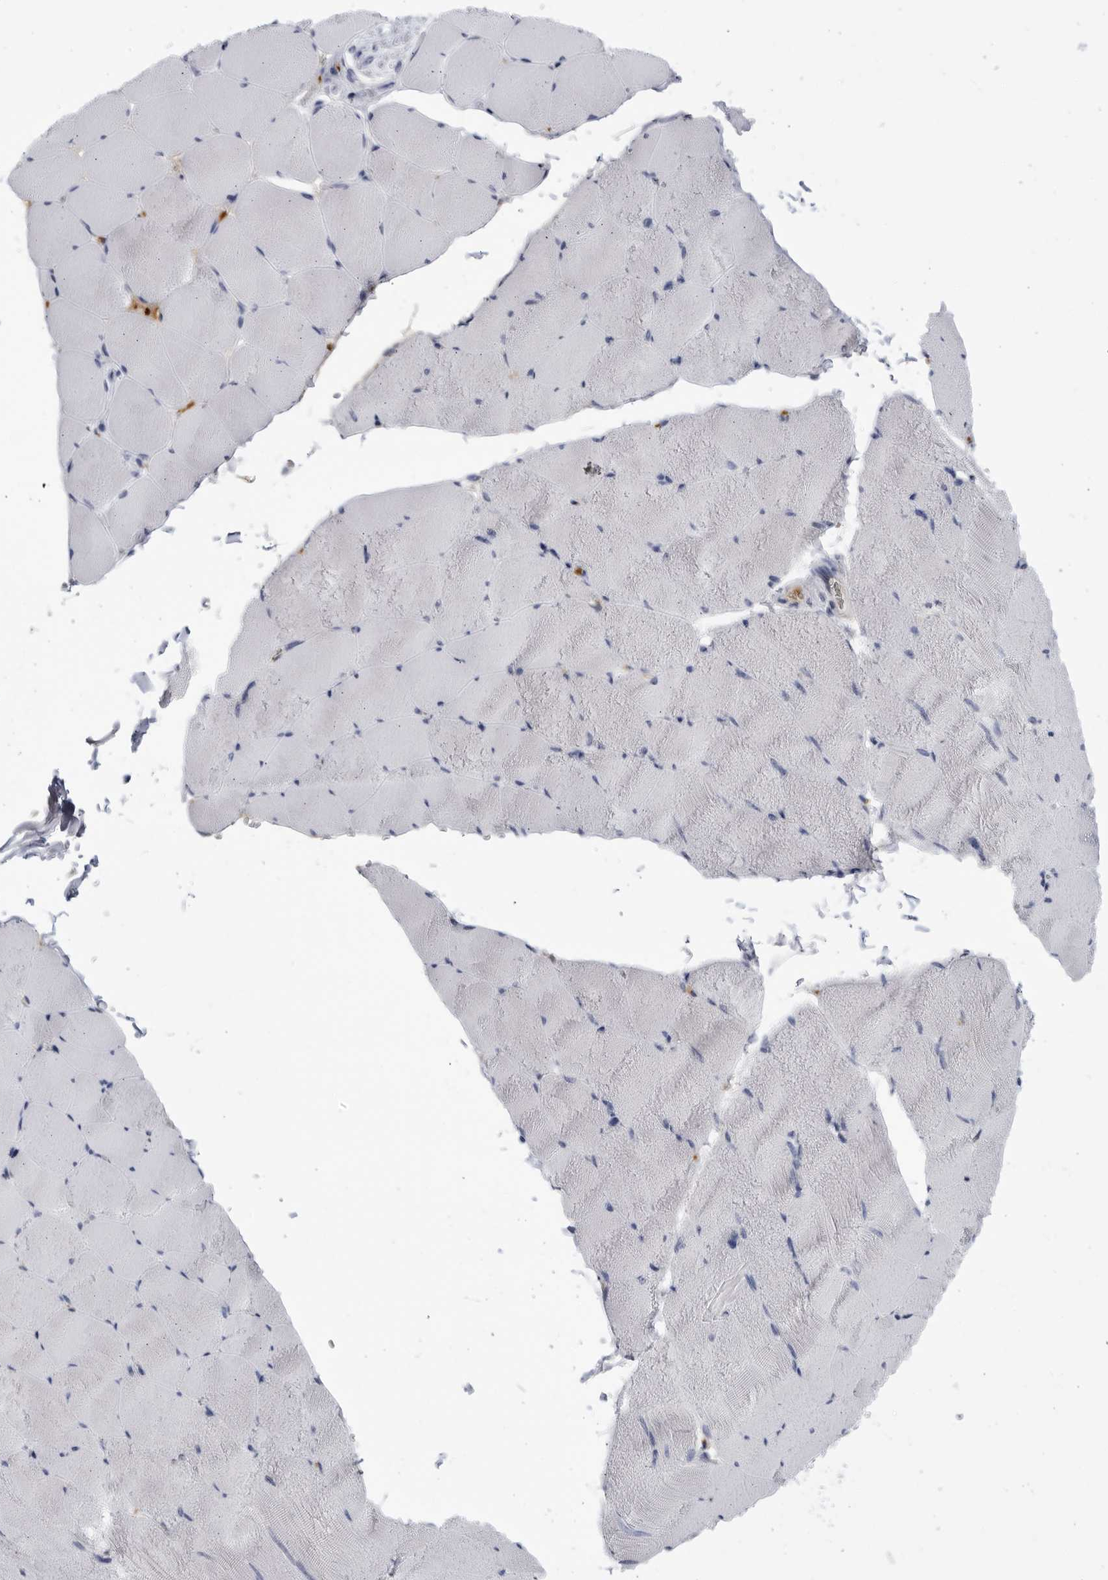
{"staining": {"intensity": "weak", "quantity": "<25%", "location": "cytoplasmic/membranous"}, "tissue": "skeletal muscle", "cell_type": "Myocytes", "image_type": "normal", "snomed": [{"axis": "morphology", "description": "Normal tissue, NOS"}, {"axis": "topography", "description": "Skeletal muscle"}], "caption": "IHC of unremarkable skeletal muscle shows no positivity in myocytes.", "gene": "CNBD1", "patient": {"sex": "male", "age": 62}}